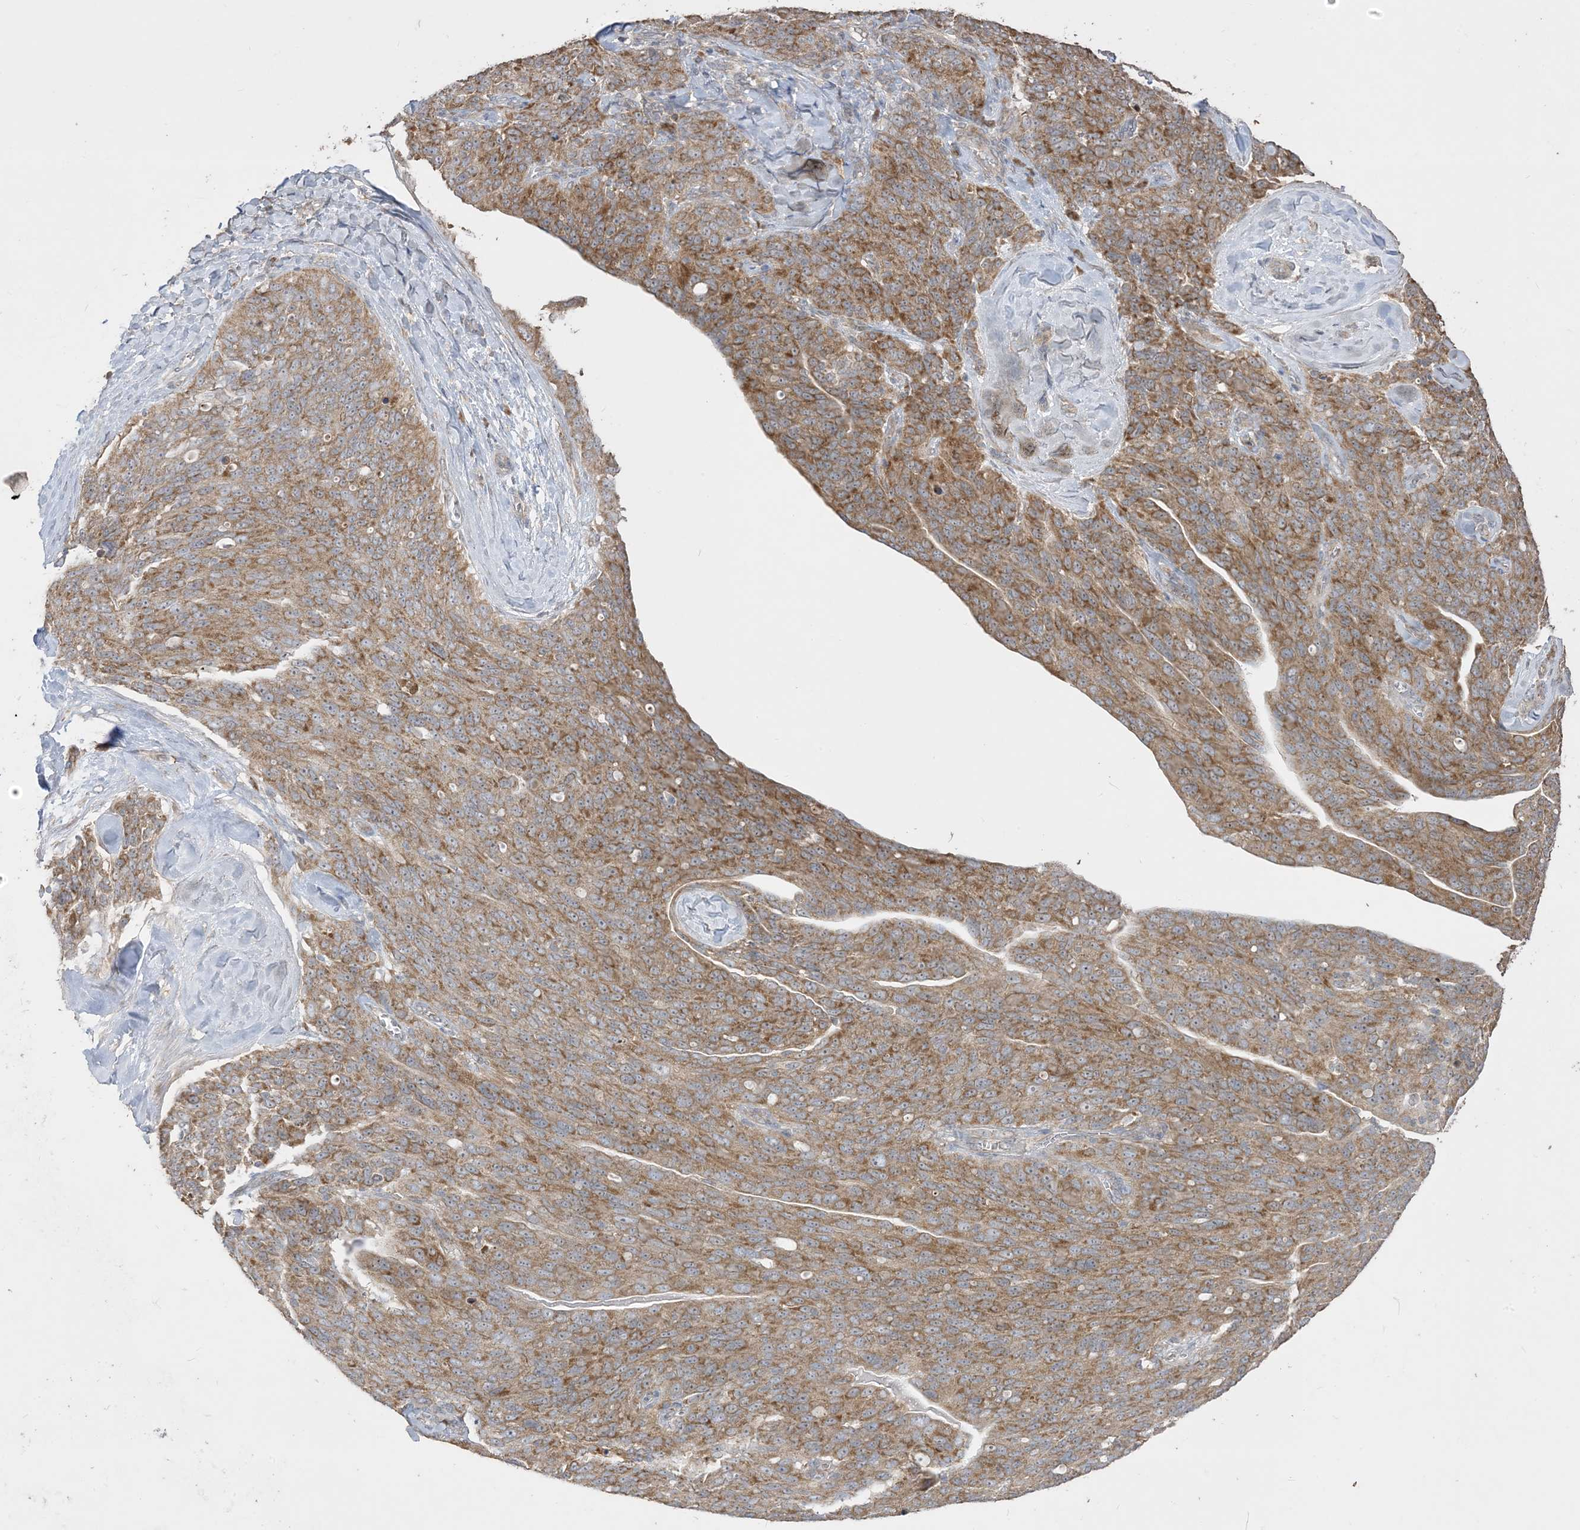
{"staining": {"intensity": "strong", "quantity": ">75%", "location": "cytoplasmic/membranous"}, "tissue": "ovarian cancer", "cell_type": "Tumor cells", "image_type": "cancer", "snomed": [{"axis": "morphology", "description": "Carcinoma, endometroid"}, {"axis": "topography", "description": "Ovary"}], "caption": "IHC photomicrograph of neoplastic tissue: human ovarian cancer (endometroid carcinoma) stained using immunohistochemistry (IHC) reveals high levels of strong protein expression localized specifically in the cytoplasmic/membranous of tumor cells, appearing as a cytoplasmic/membranous brown color.", "gene": "SIRT3", "patient": {"sex": "female", "age": 60}}